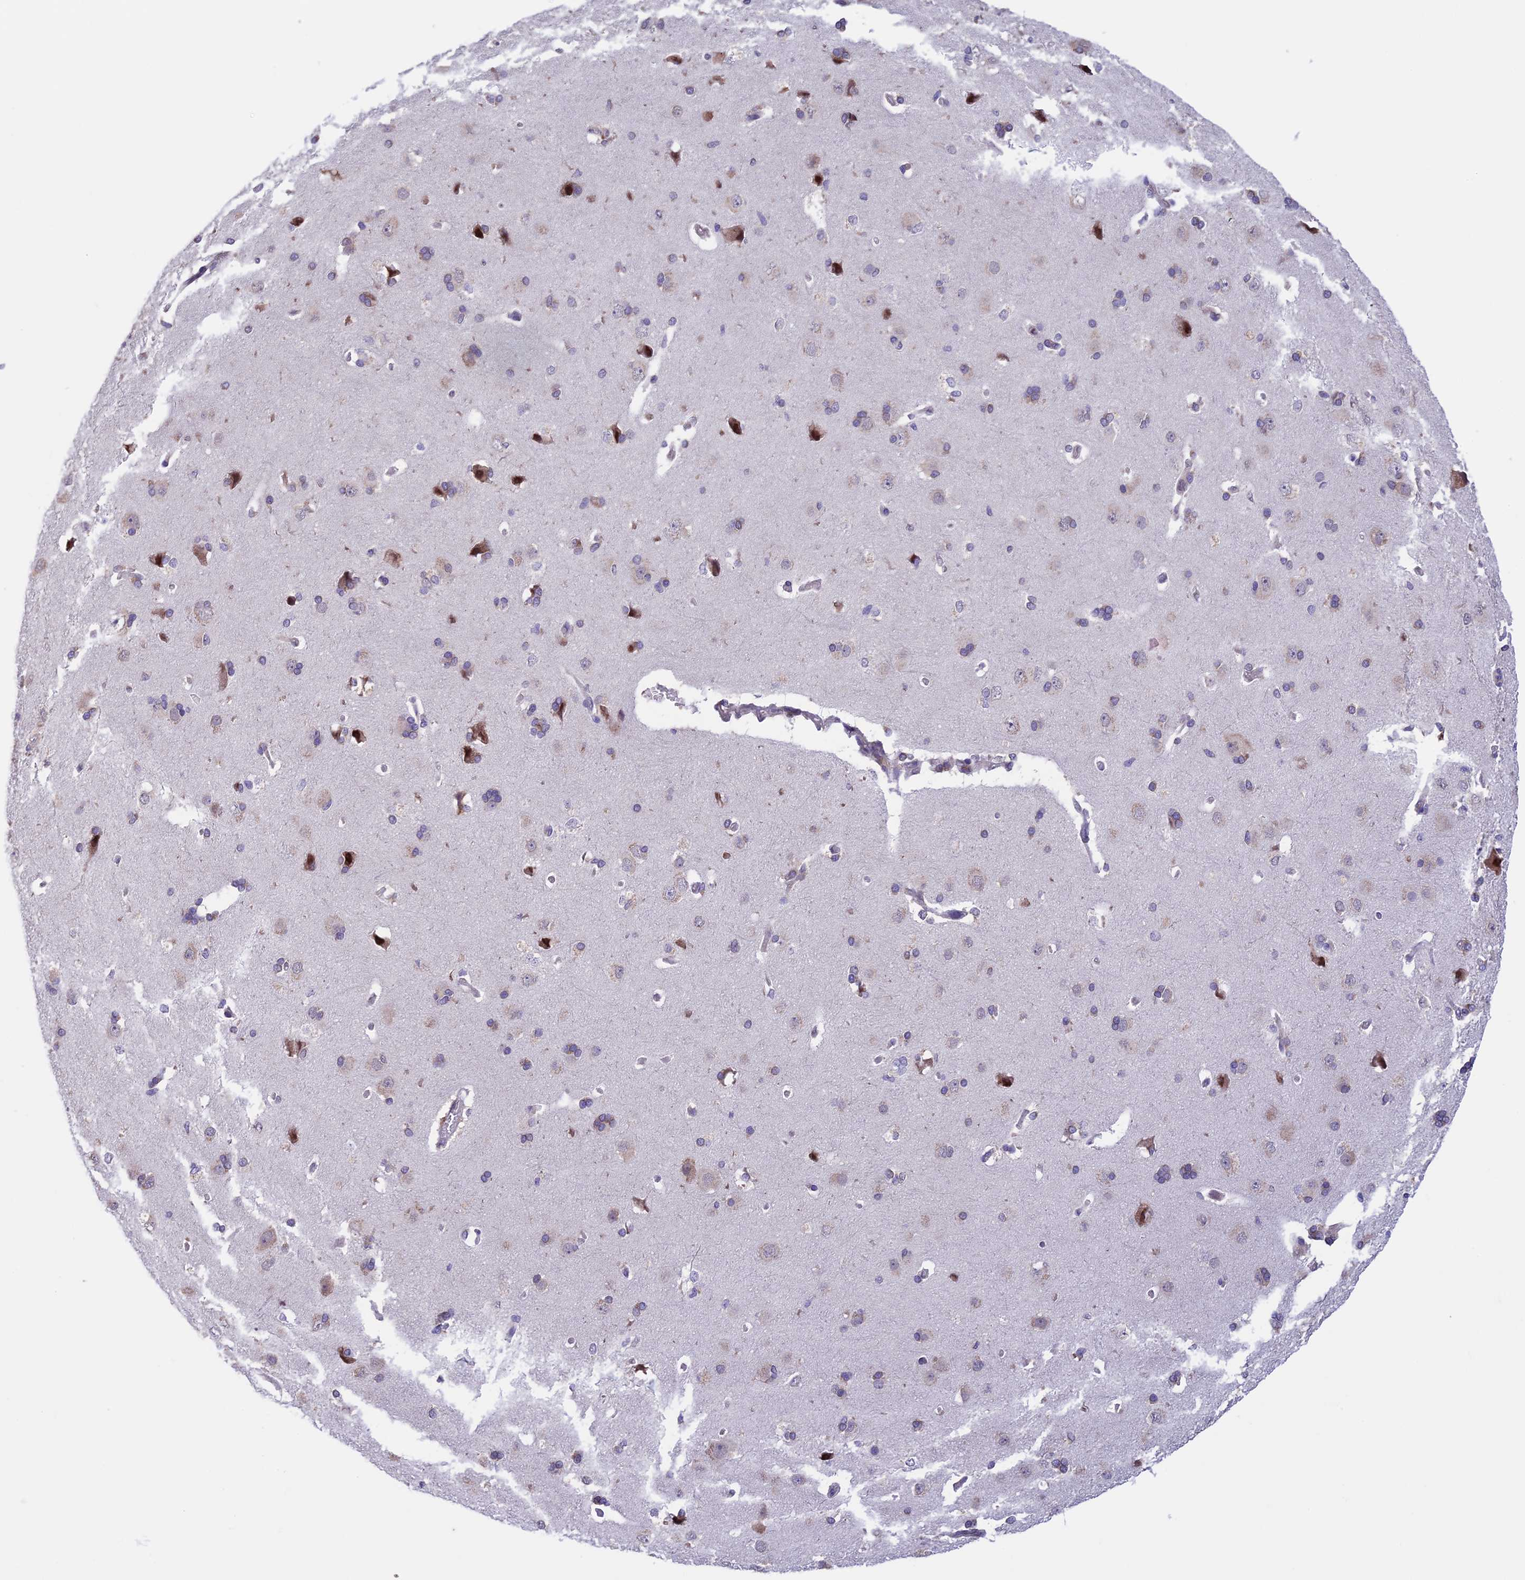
{"staining": {"intensity": "negative", "quantity": "none", "location": "none"}, "tissue": "cerebral cortex", "cell_type": "Endothelial cells", "image_type": "normal", "snomed": [{"axis": "morphology", "description": "Normal tissue, NOS"}, {"axis": "topography", "description": "Cerebral cortex"}], "caption": "High magnification brightfield microscopy of unremarkable cerebral cortex stained with DAB (3,3'-diaminobenzidine) (brown) and counterstained with hematoxylin (blue): endothelial cells show no significant expression.", "gene": "DMRTA2", "patient": {"sex": "male", "age": 62}}